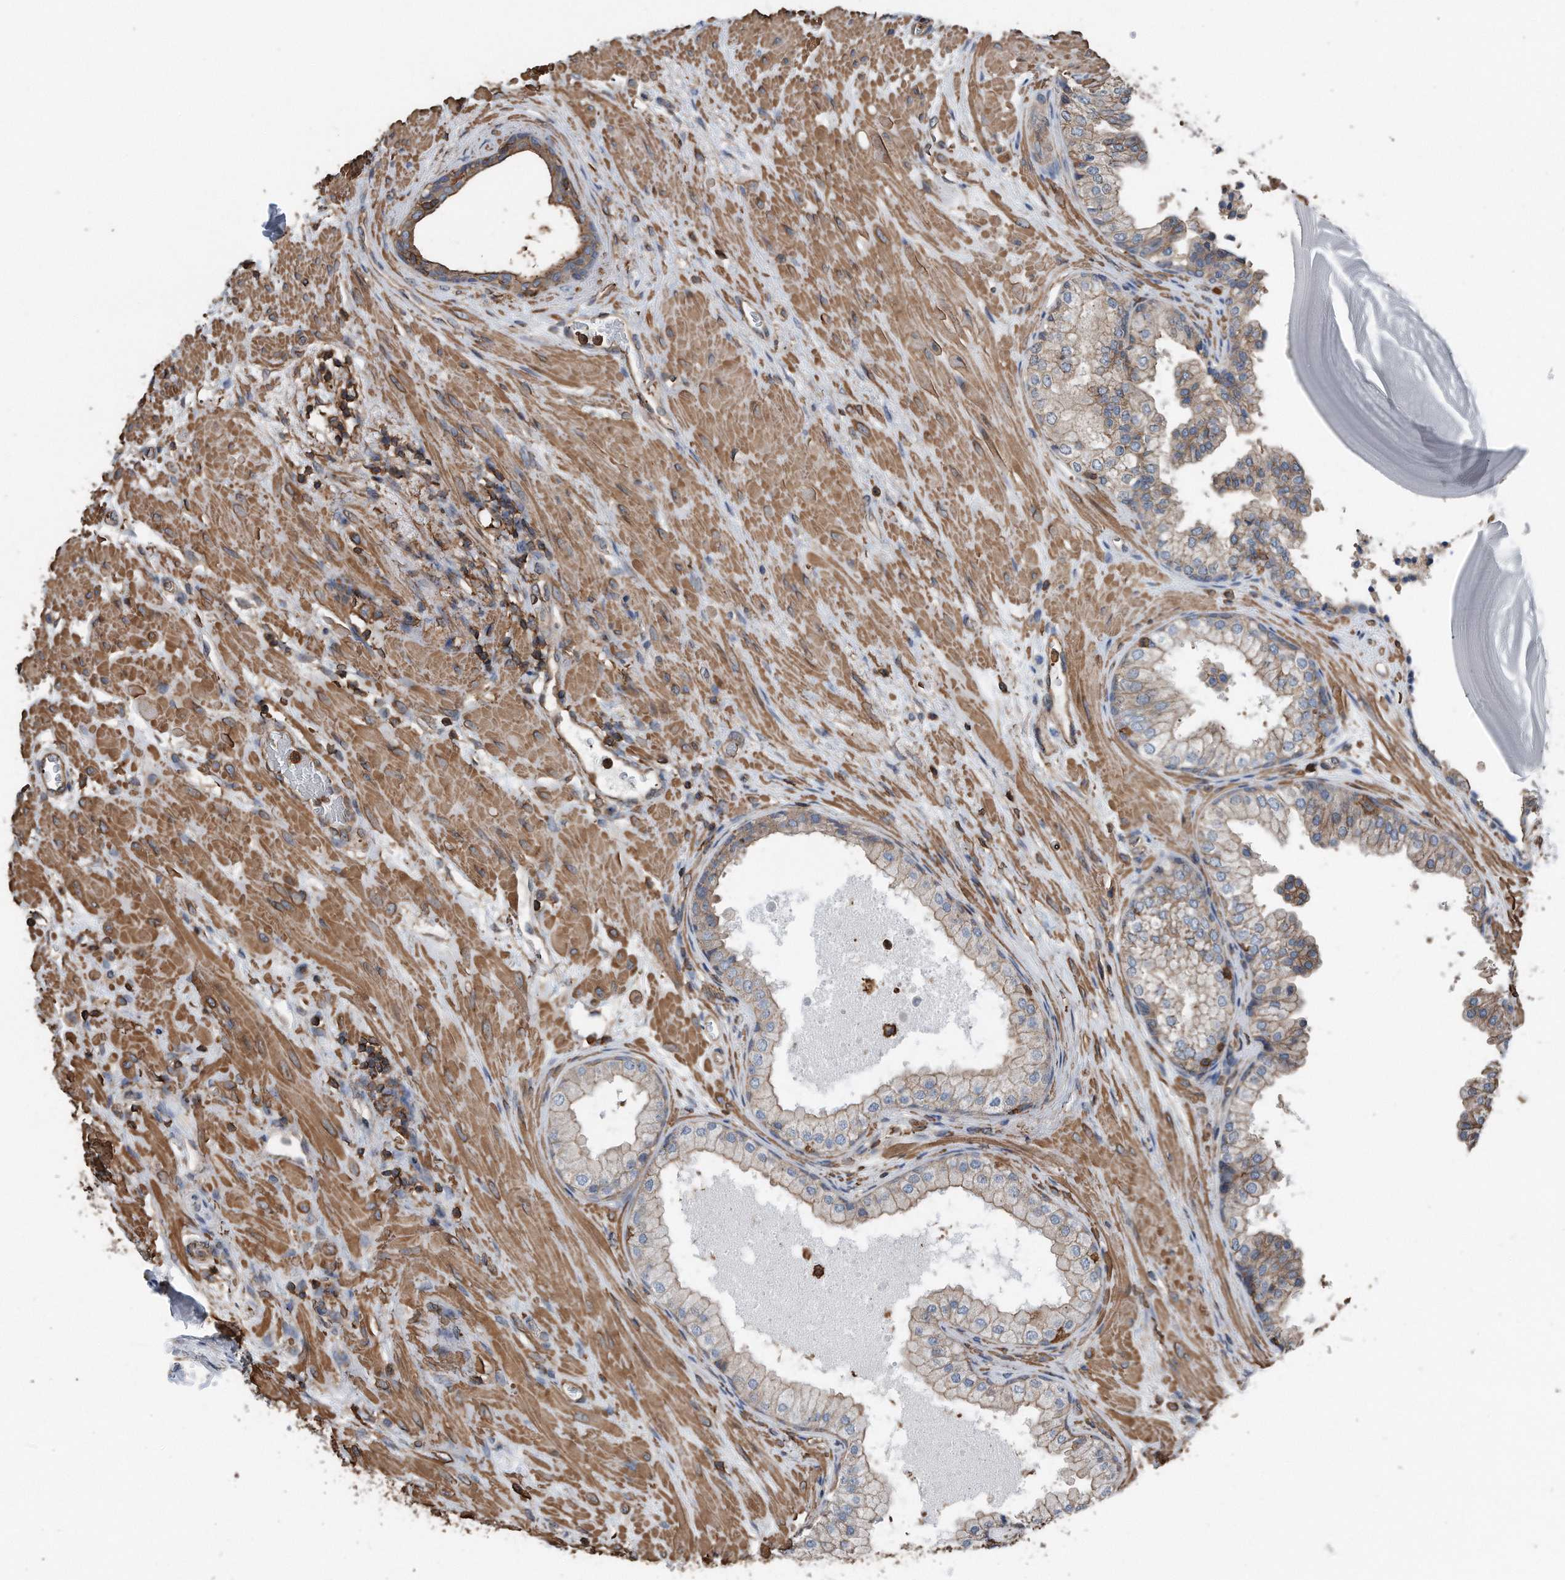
{"staining": {"intensity": "weak", "quantity": ">75%", "location": "cytoplasmic/membranous"}, "tissue": "prostate", "cell_type": "Glandular cells", "image_type": "normal", "snomed": [{"axis": "morphology", "description": "Normal tissue, NOS"}, {"axis": "topography", "description": "Prostate"}], "caption": "Protein staining of unremarkable prostate reveals weak cytoplasmic/membranous positivity in approximately >75% of glandular cells.", "gene": "RSPO3", "patient": {"sex": "male", "age": 48}}